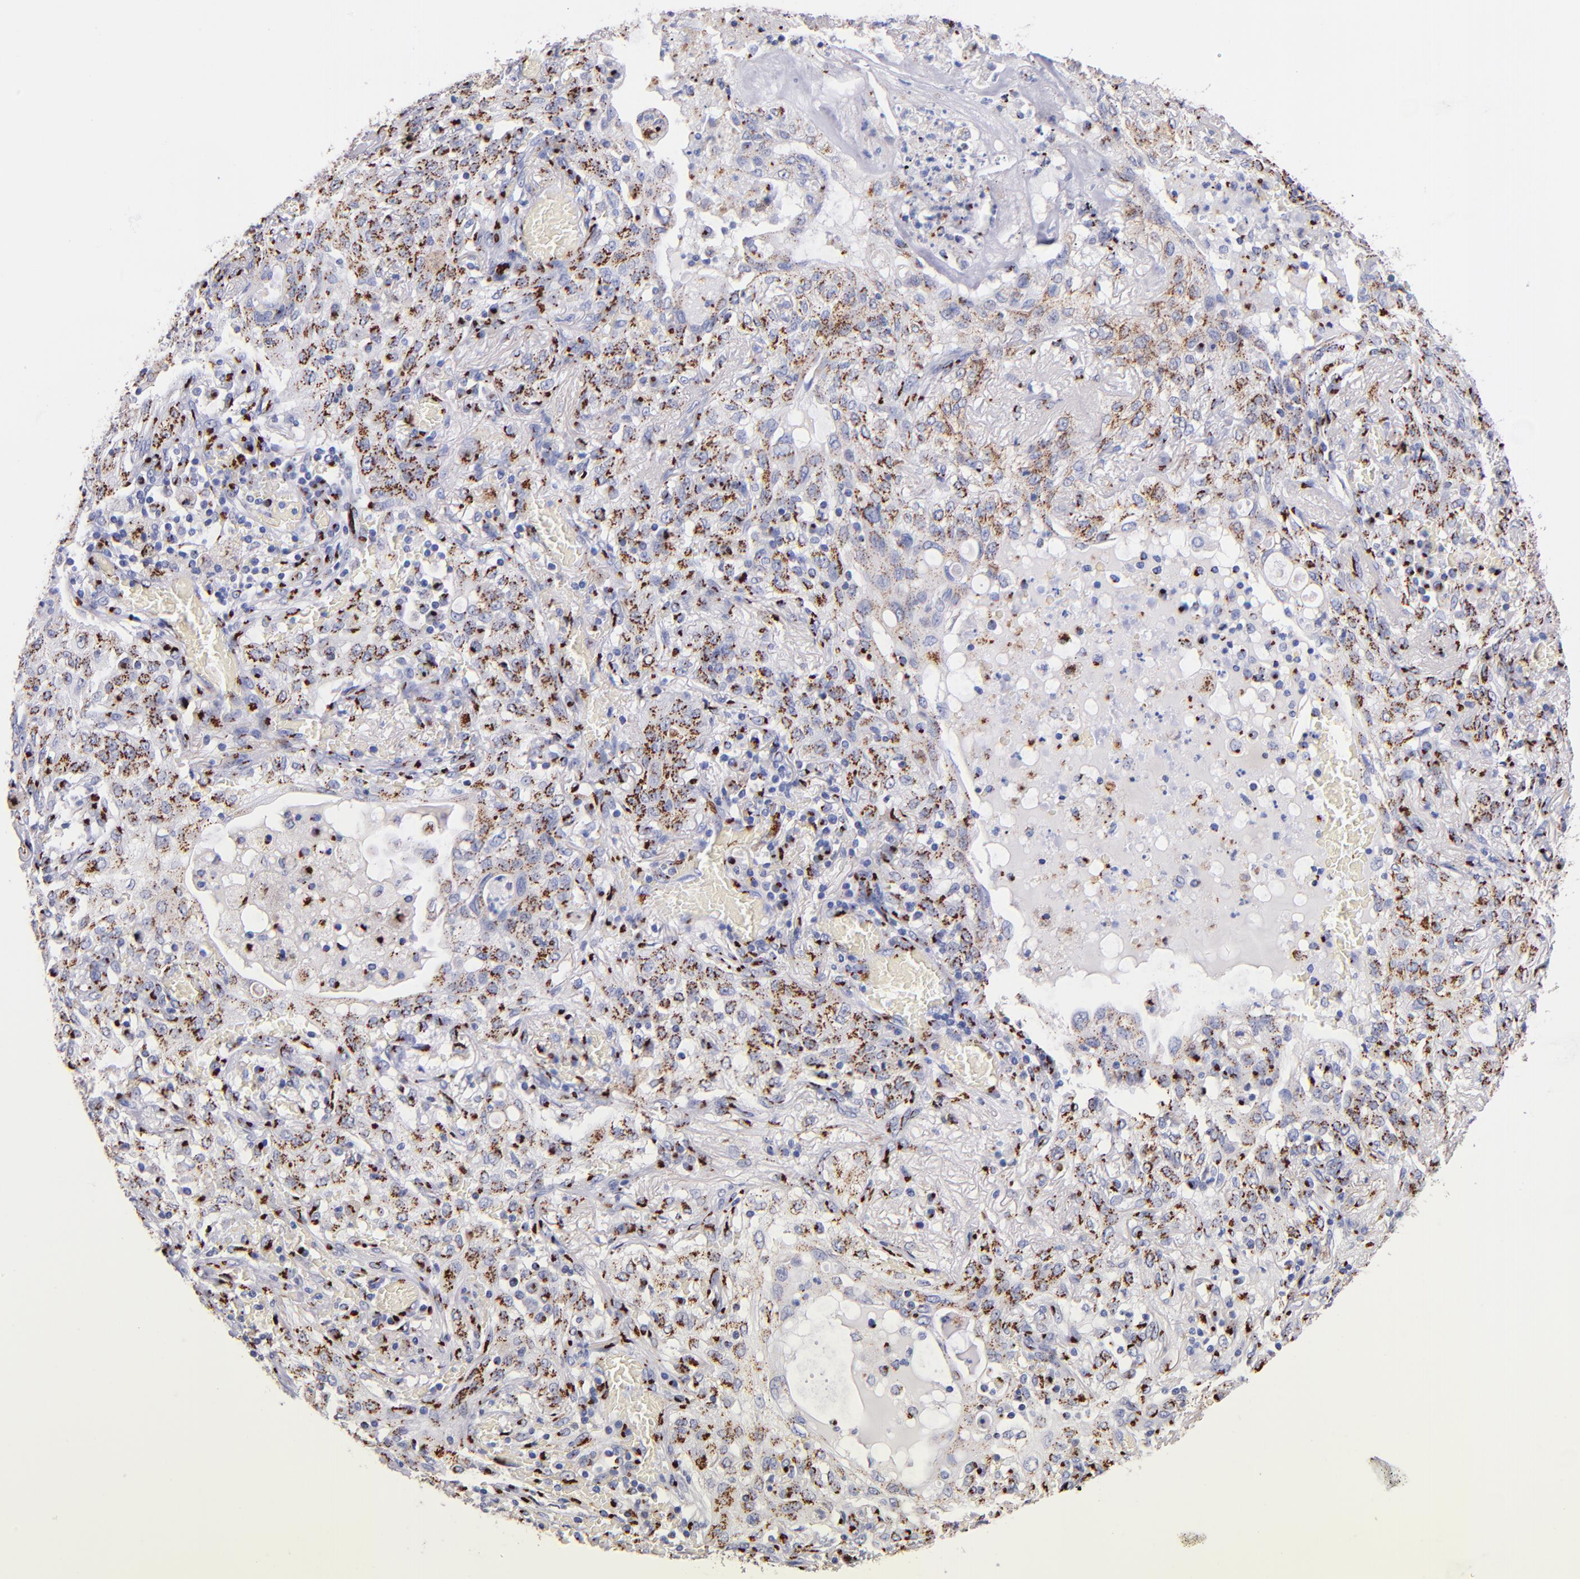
{"staining": {"intensity": "moderate", "quantity": ">75%", "location": "cytoplasmic/membranous"}, "tissue": "lung cancer", "cell_type": "Tumor cells", "image_type": "cancer", "snomed": [{"axis": "morphology", "description": "Squamous cell carcinoma, NOS"}, {"axis": "topography", "description": "Lung"}], "caption": "IHC image of neoplastic tissue: human lung cancer (squamous cell carcinoma) stained using immunohistochemistry exhibits medium levels of moderate protein expression localized specifically in the cytoplasmic/membranous of tumor cells, appearing as a cytoplasmic/membranous brown color.", "gene": "GOLIM4", "patient": {"sex": "female", "age": 47}}